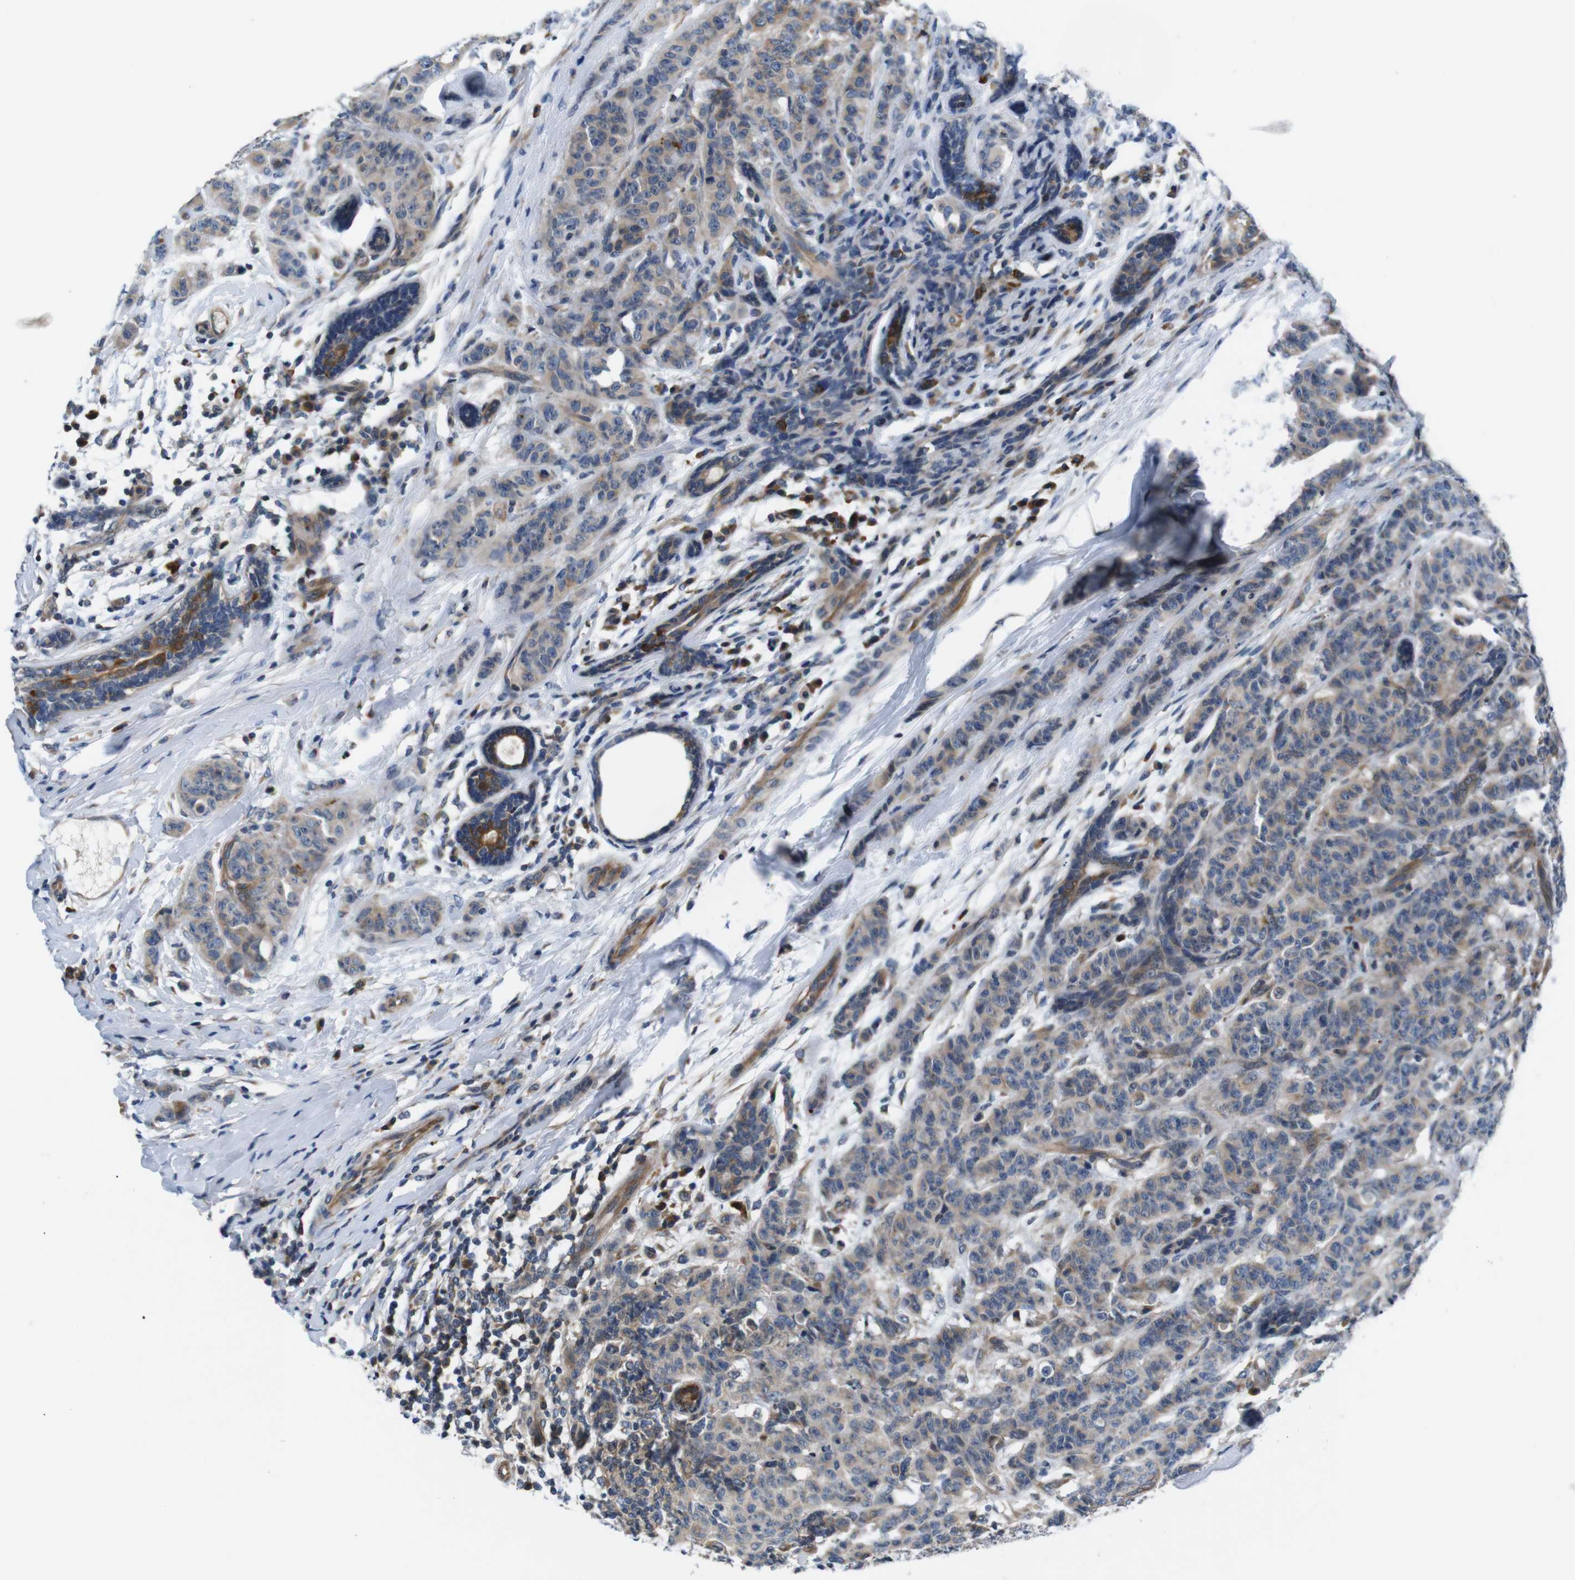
{"staining": {"intensity": "moderate", "quantity": ">75%", "location": "cytoplasmic/membranous"}, "tissue": "breast cancer", "cell_type": "Tumor cells", "image_type": "cancer", "snomed": [{"axis": "morphology", "description": "Normal tissue, NOS"}, {"axis": "morphology", "description": "Duct carcinoma"}, {"axis": "topography", "description": "Breast"}], "caption": "Protein analysis of breast infiltrating ductal carcinoma tissue shows moderate cytoplasmic/membranous positivity in approximately >75% of tumor cells.", "gene": "JAK1", "patient": {"sex": "female", "age": 40}}